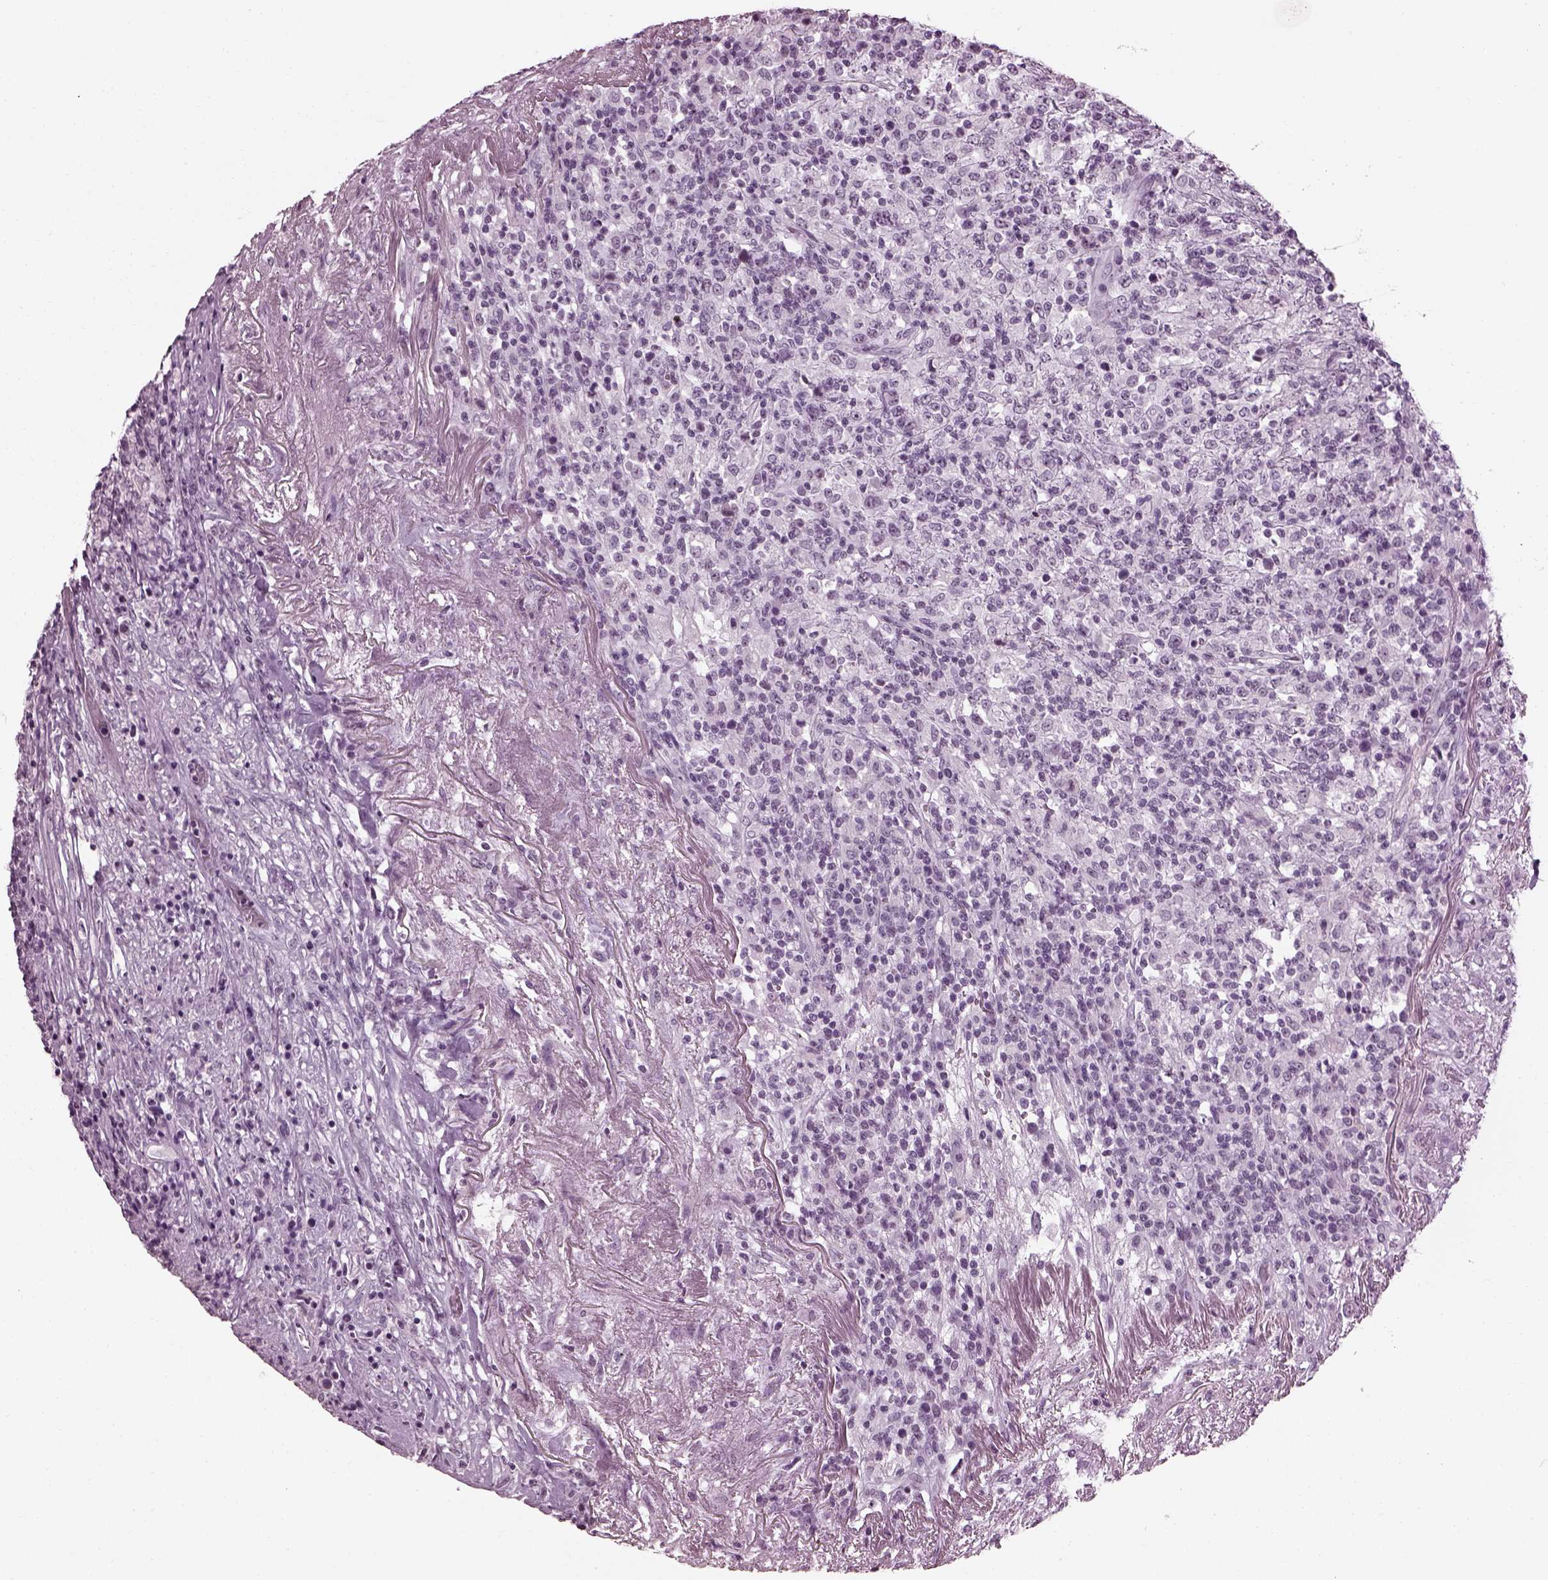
{"staining": {"intensity": "negative", "quantity": "none", "location": "none"}, "tissue": "lymphoma", "cell_type": "Tumor cells", "image_type": "cancer", "snomed": [{"axis": "morphology", "description": "Malignant lymphoma, non-Hodgkin's type, High grade"}, {"axis": "topography", "description": "Lung"}], "caption": "A photomicrograph of lymphoma stained for a protein reveals no brown staining in tumor cells. The staining was performed using DAB (3,3'-diaminobenzidine) to visualize the protein expression in brown, while the nuclei were stained in blue with hematoxylin (Magnification: 20x).", "gene": "ADGRG2", "patient": {"sex": "male", "age": 79}}